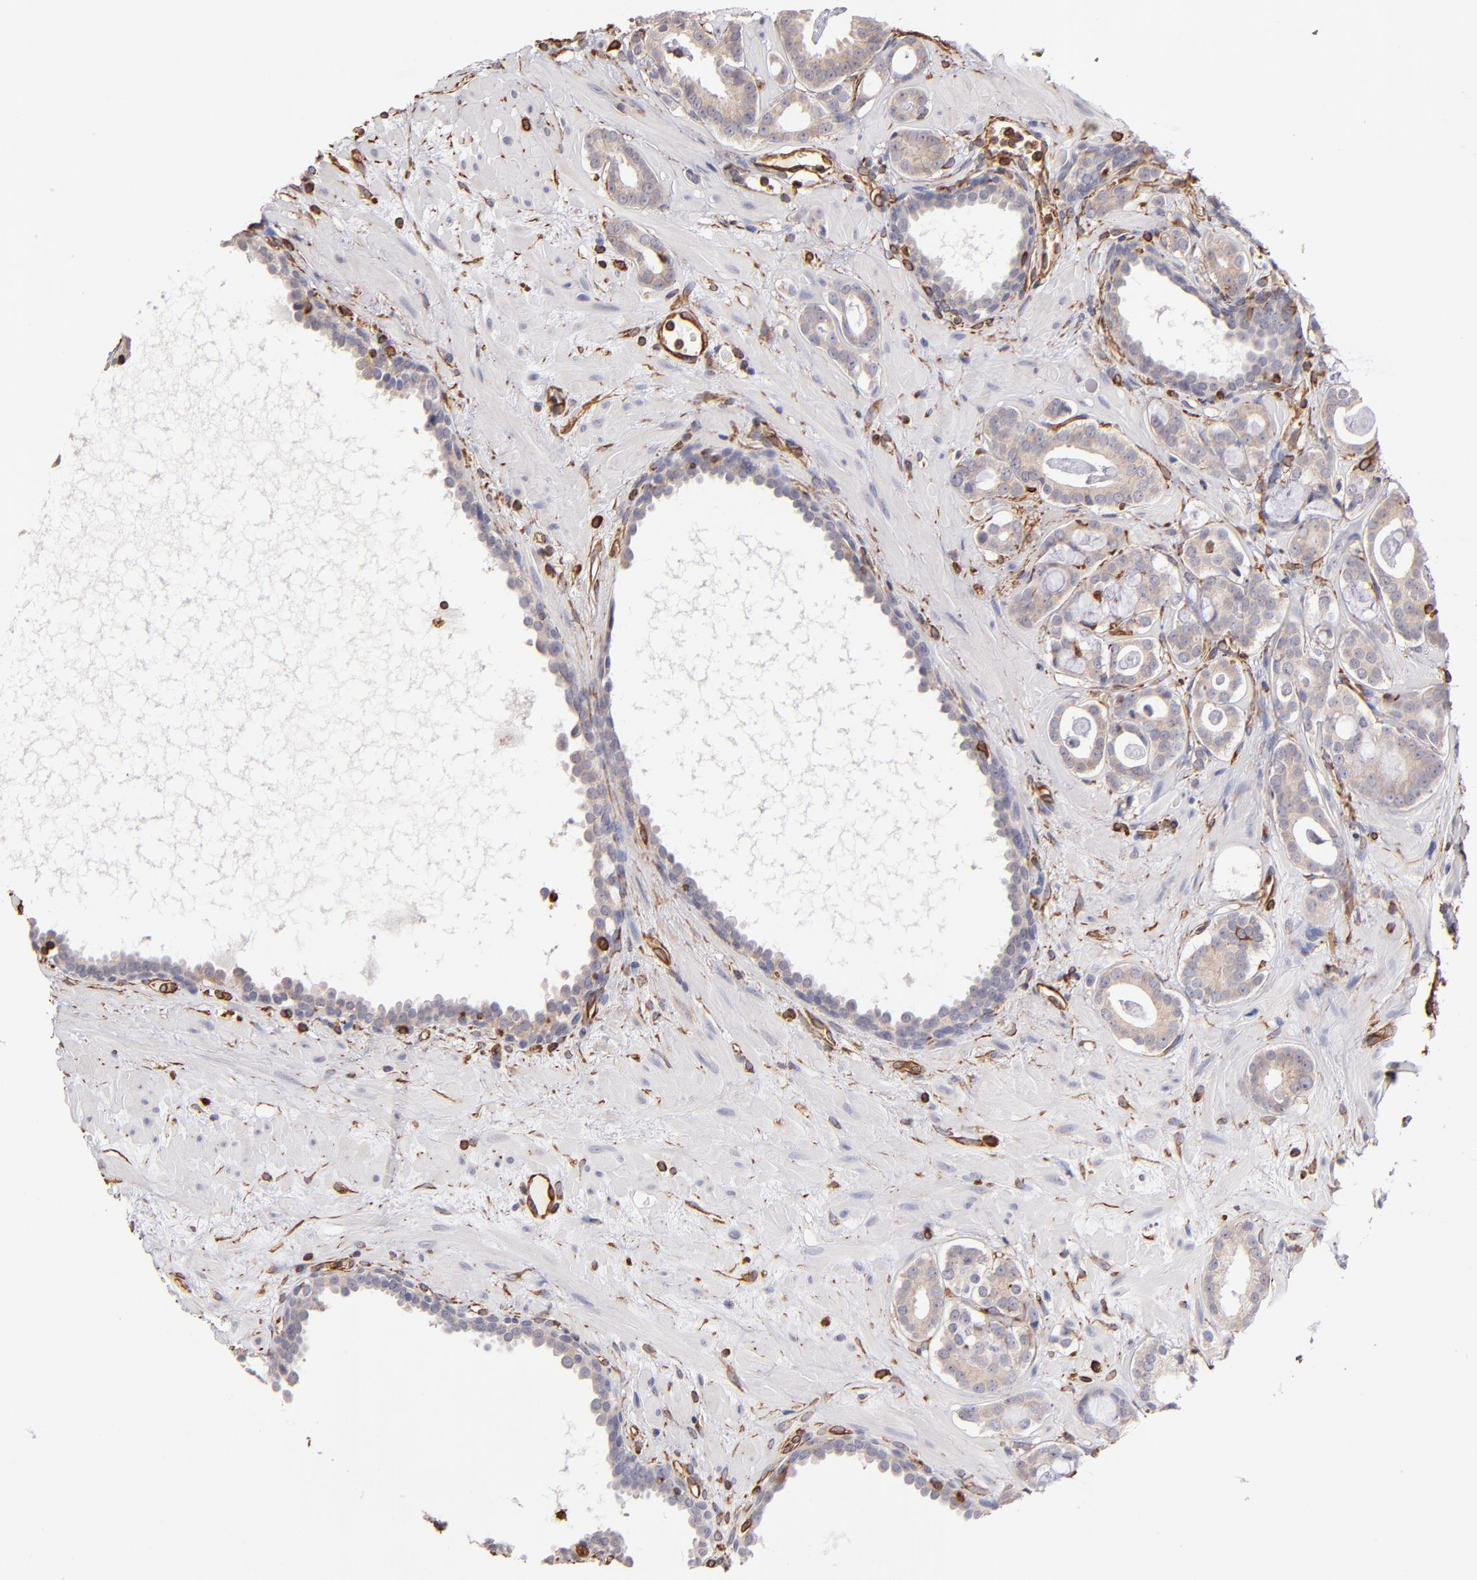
{"staining": {"intensity": "negative", "quantity": "none", "location": "none"}, "tissue": "prostate cancer", "cell_type": "Tumor cells", "image_type": "cancer", "snomed": [{"axis": "morphology", "description": "Adenocarcinoma, Low grade"}, {"axis": "topography", "description": "Prostate"}], "caption": "Immunohistochemistry of prostate cancer demonstrates no staining in tumor cells. (DAB (3,3'-diaminobenzidine) IHC, high magnification).", "gene": "ABCC1", "patient": {"sex": "male", "age": 57}}